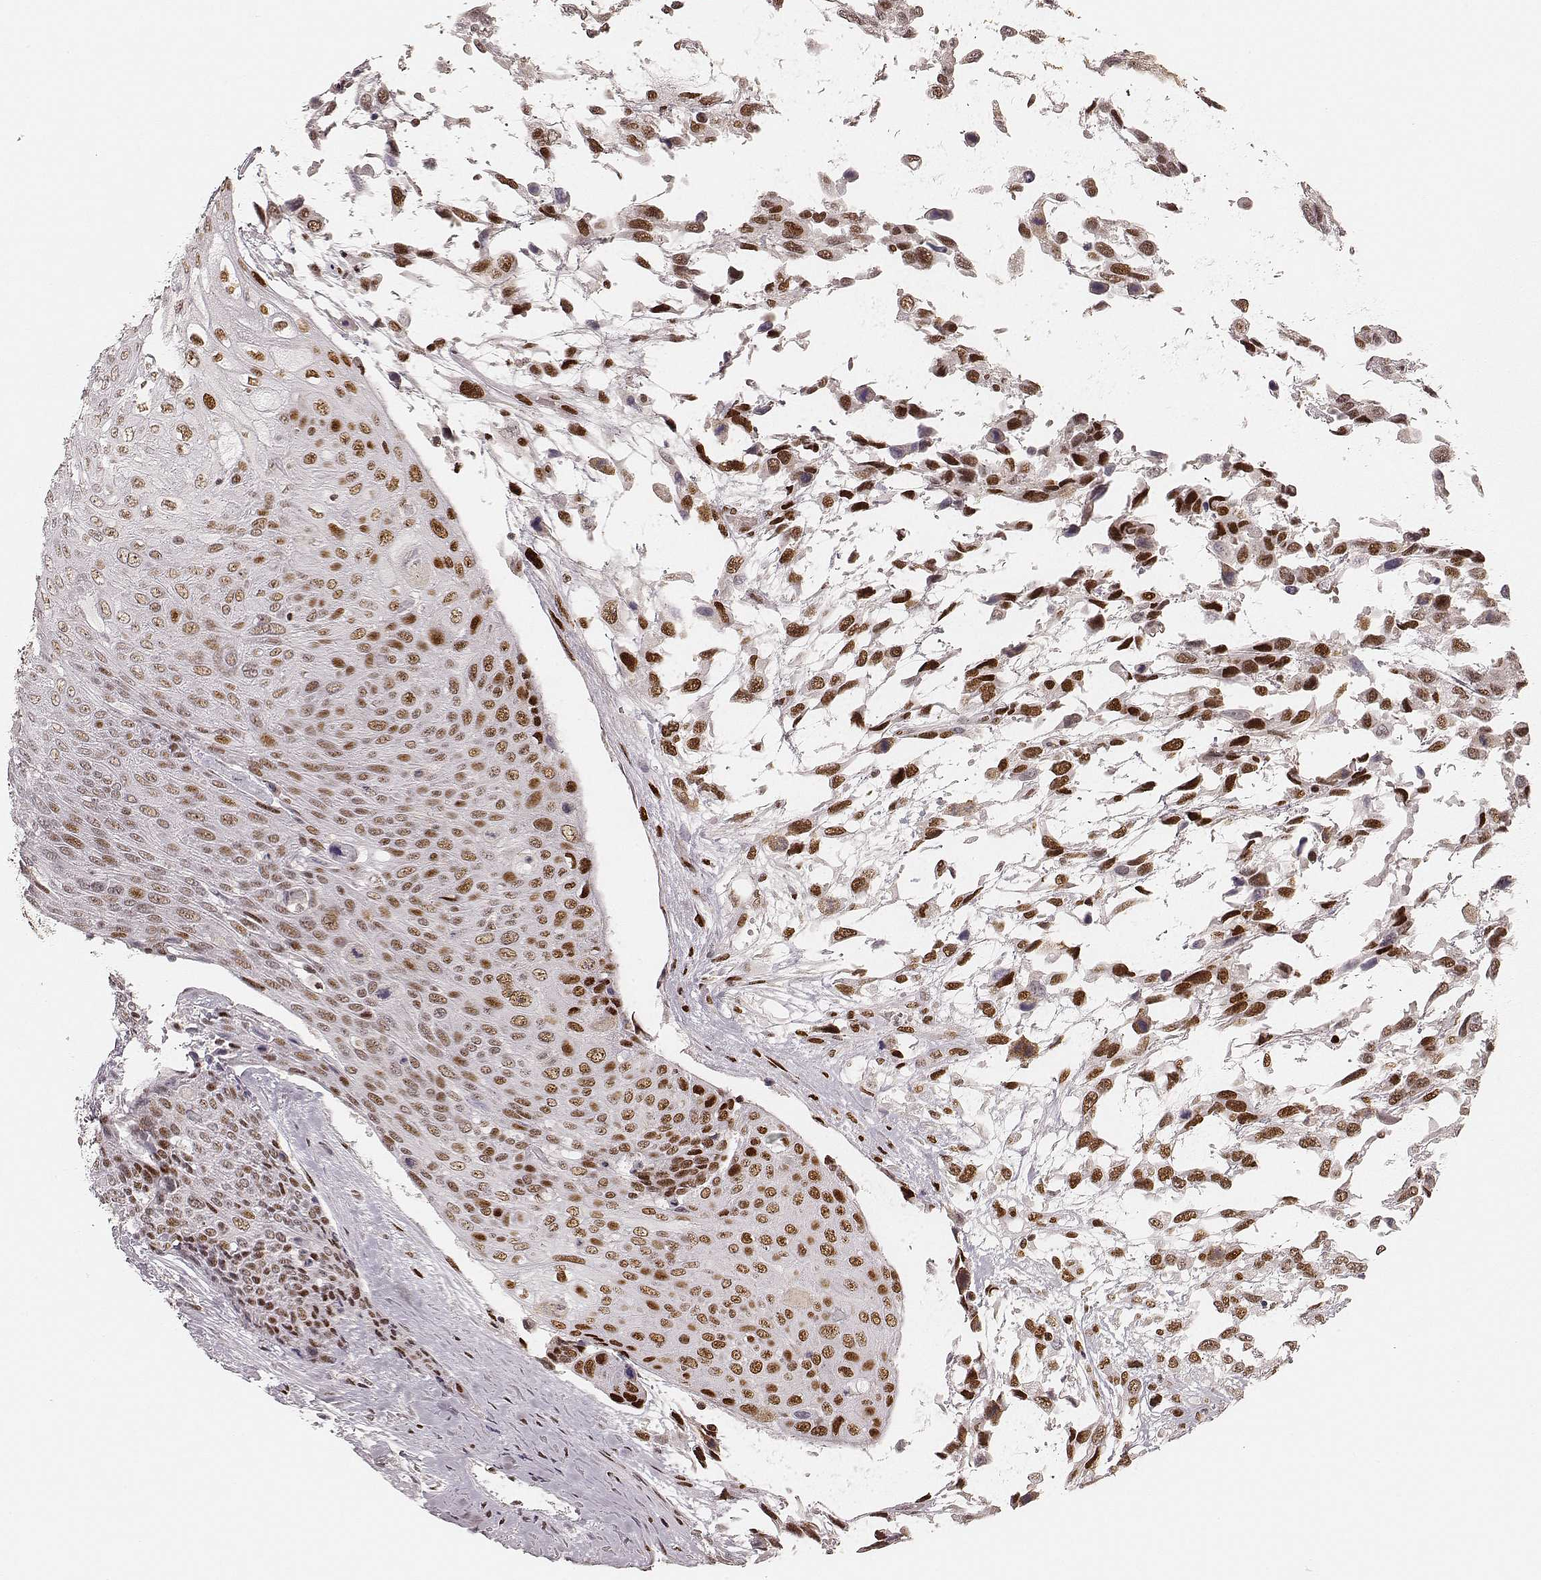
{"staining": {"intensity": "moderate", "quantity": ">75%", "location": "nuclear"}, "tissue": "urothelial cancer", "cell_type": "Tumor cells", "image_type": "cancer", "snomed": [{"axis": "morphology", "description": "Urothelial carcinoma, High grade"}, {"axis": "topography", "description": "Urinary bladder"}], "caption": "The immunohistochemical stain labels moderate nuclear positivity in tumor cells of urothelial carcinoma (high-grade) tissue. The staining was performed using DAB, with brown indicating positive protein expression. Nuclei are stained blue with hematoxylin.", "gene": "HNRNPC", "patient": {"sex": "female", "age": 70}}